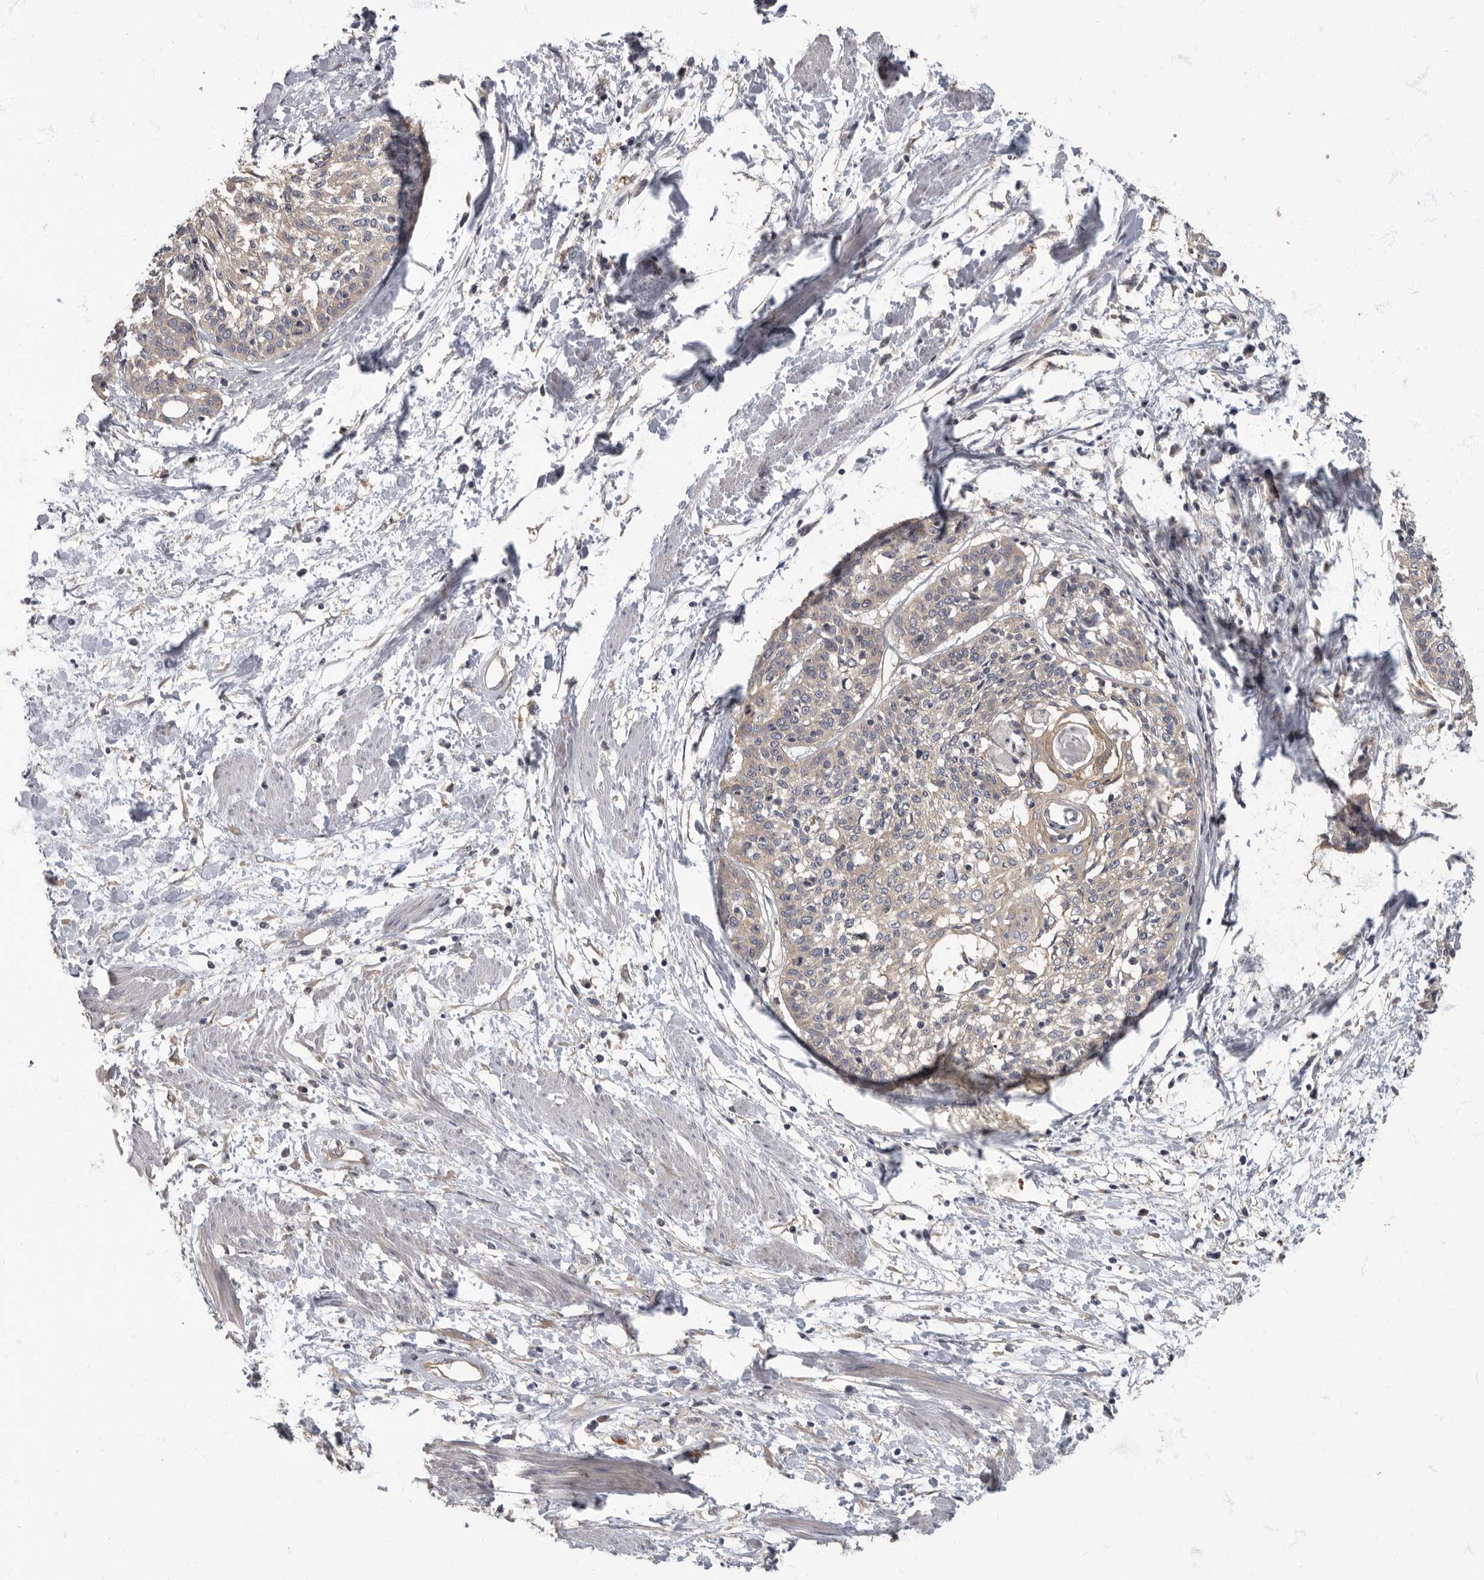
{"staining": {"intensity": "weak", "quantity": "<25%", "location": "cytoplasmic/membranous"}, "tissue": "cervical cancer", "cell_type": "Tumor cells", "image_type": "cancer", "snomed": [{"axis": "morphology", "description": "Squamous cell carcinoma, NOS"}, {"axis": "topography", "description": "Cervix"}], "caption": "Immunohistochemistry (IHC) micrograph of neoplastic tissue: cervical squamous cell carcinoma stained with DAB demonstrates no significant protein staining in tumor cells. (Immunohistochemistry (IHC), brightfield microscopy, high magnification).", "gene": "PDK1", "patient": {"sex": "female", "age": 57}}